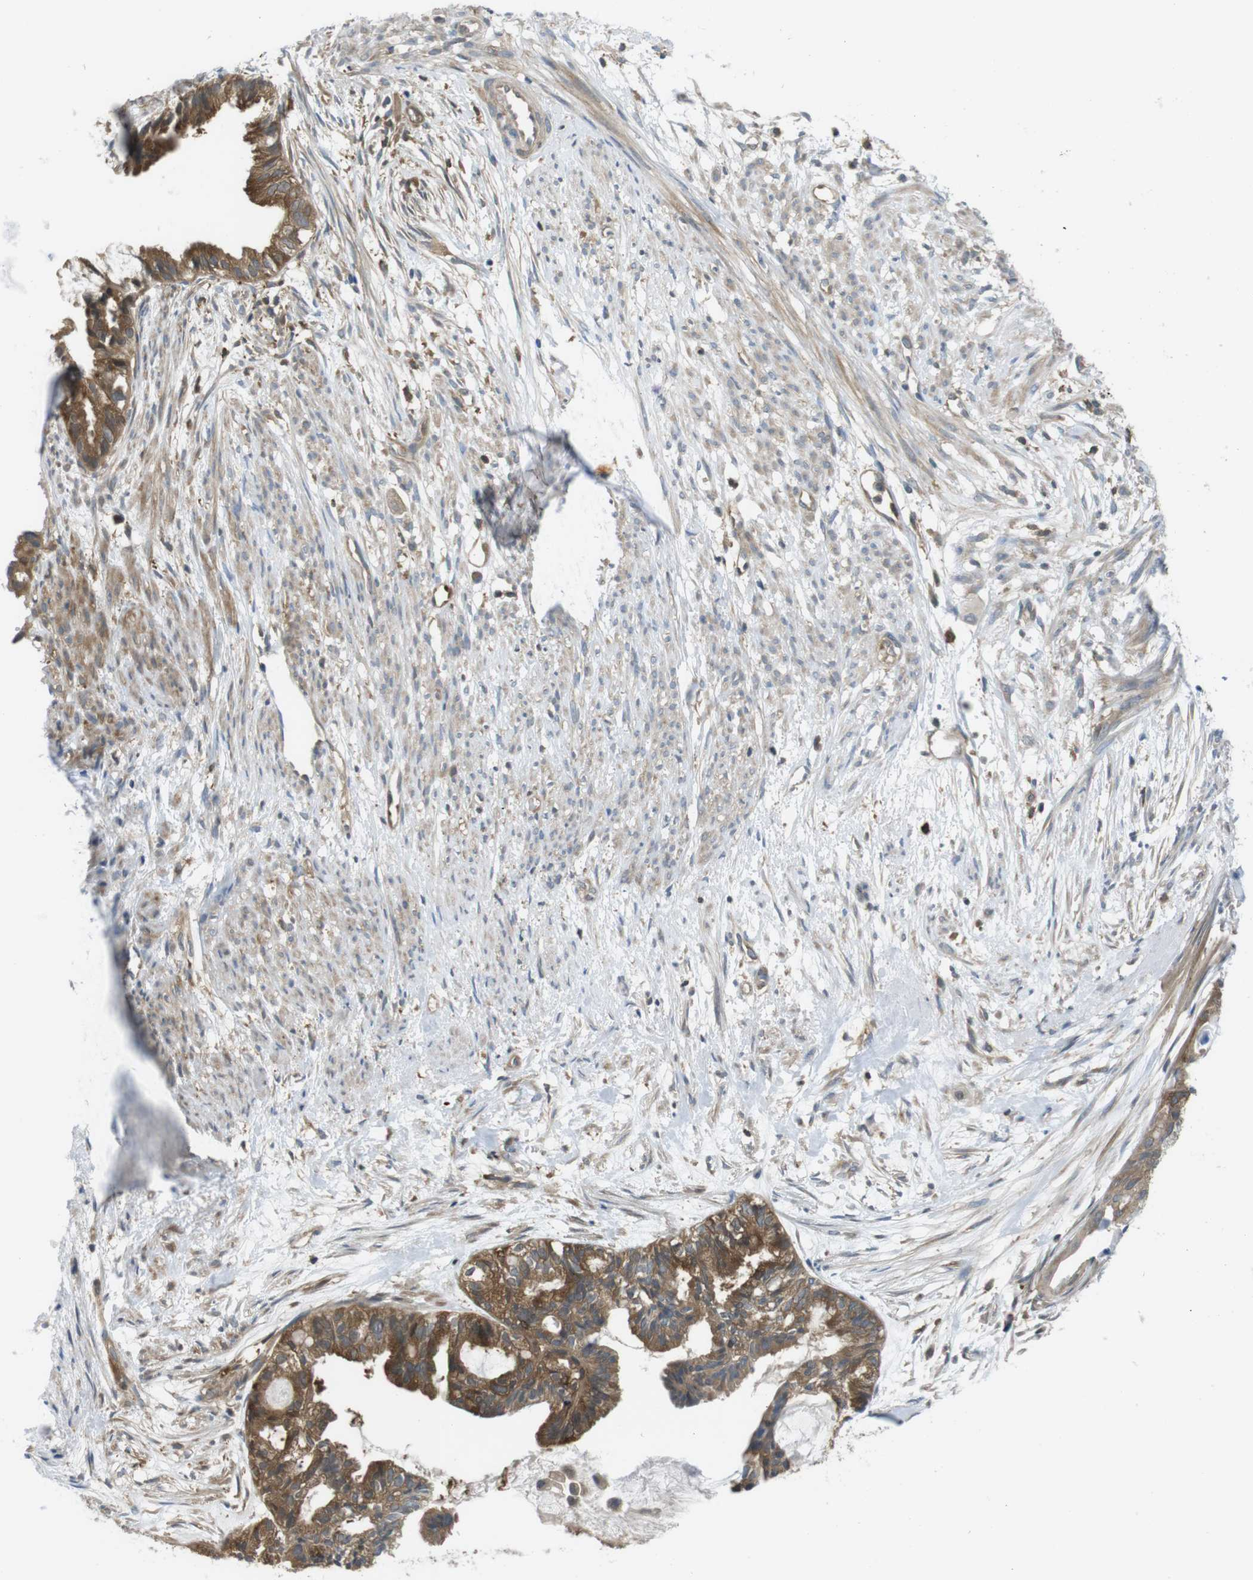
{"staining": {"intensity": "moderate", "quantity": ">75%", "location": "cytoplasmic/membranous"}, "tissue": "cervical cancer", "cell_type": "Tumor cells", "image_type": "cancer", "snomed": [{"axis": "morphology", "description": "Normal tissue, NOS"}, {"axis": "morphology", "description": "Adenocarcinoma, NOS"}, {"axis": "topography", "description": "Cervix"}, {"axis": "topography", "description": "Endometrium"}], "caption": "IHC (DAB) staining of cervical cancer (adenocarcinoma) reveals moderate cytoplasmic/membranous protein positivity in about >75% of tumor cells.", "gene": "MTHFD1", "patient": {"sex": "female", "age": 86}}